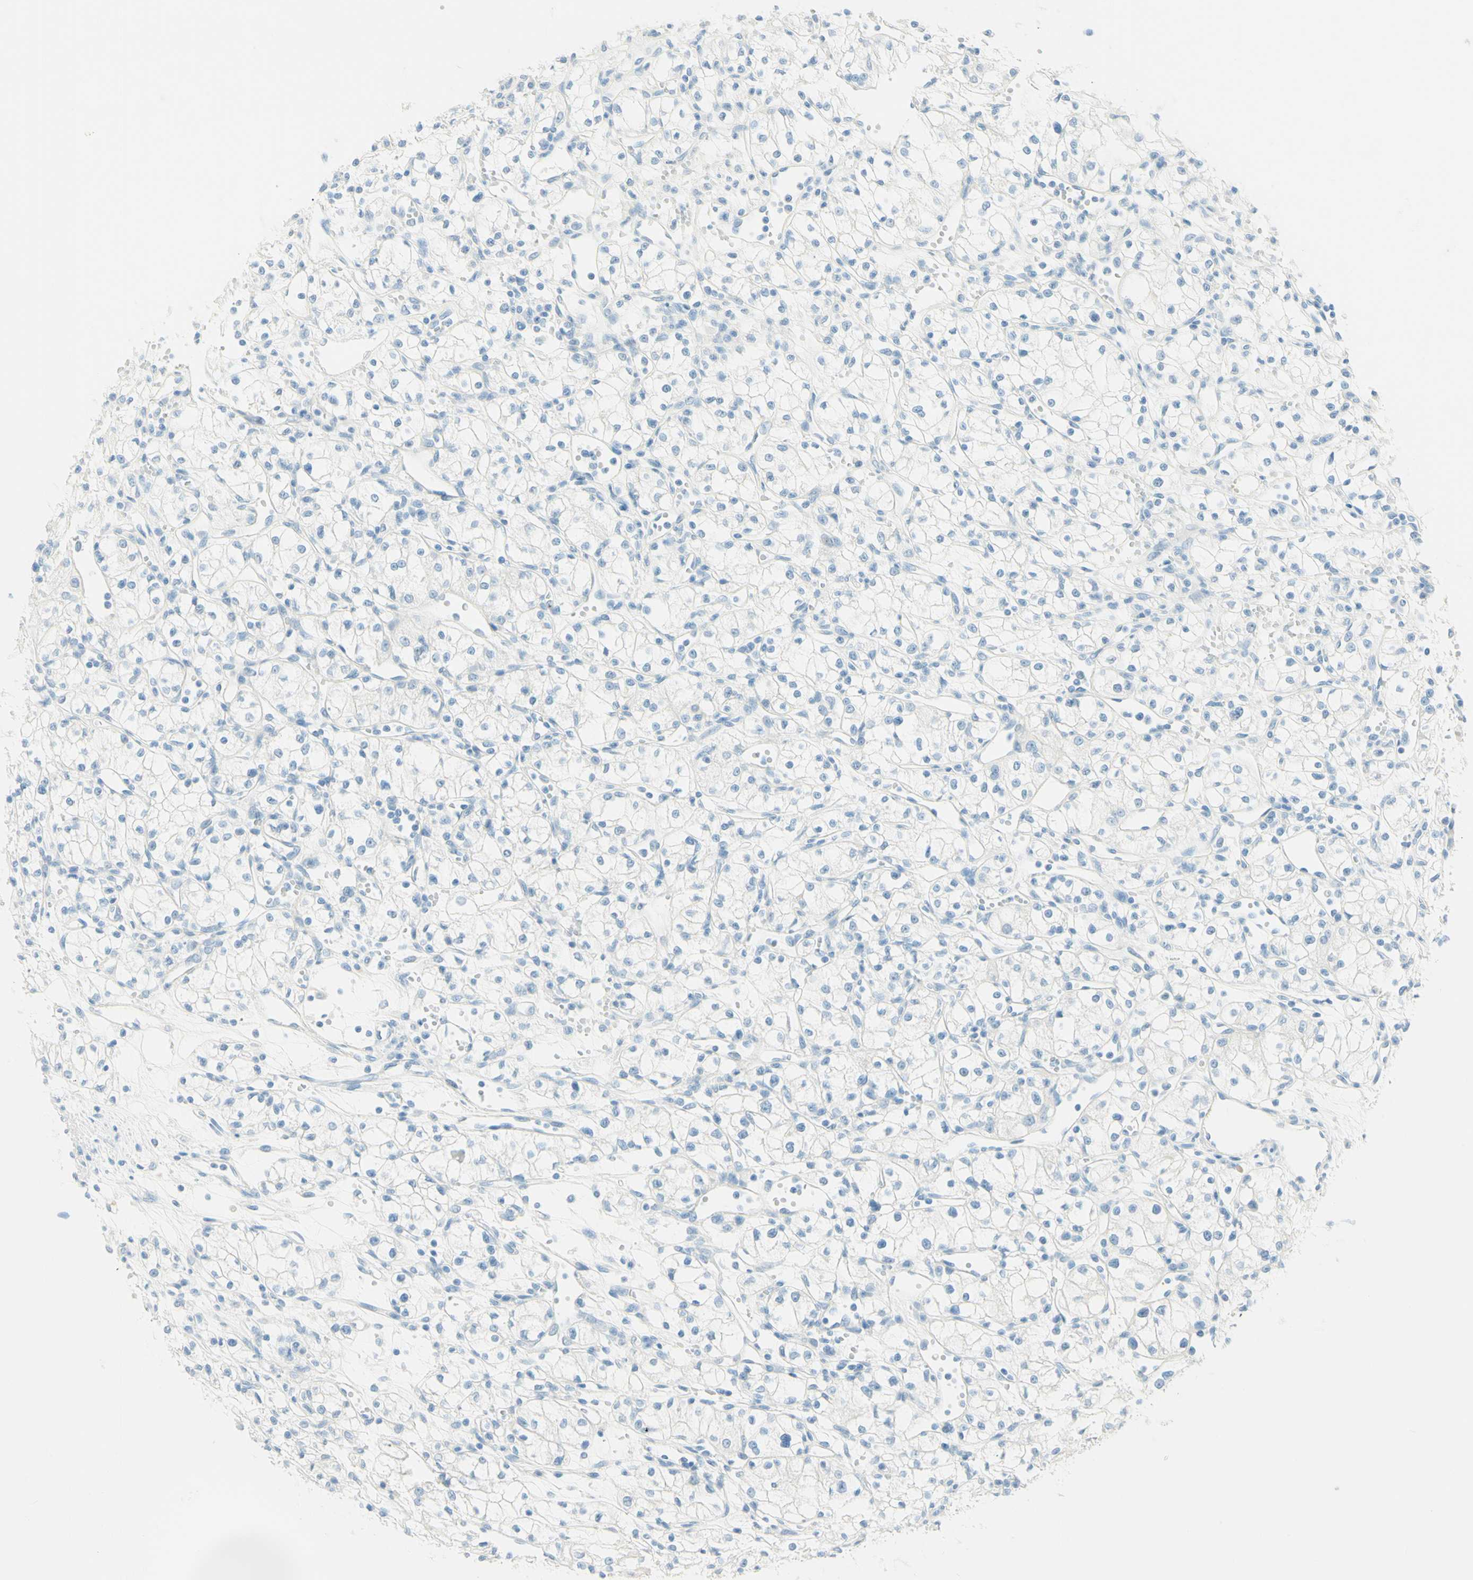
{"staining": {"intensity": "negative", "quantity": "none", "location": "none"}, "tissue": "renal cancer", "cell_type": "Tumor cells", "image_type": "cancer", "snomed": [{"axis": "morphology", "description": "Normal tissue, NOS"}, {"axis": "morphology", "description": "Adenocarcinoma, NOS"}, {"axis": "topography", "description": "Kidney"}], "caption": "Image shows no protein expression in tumor cells of renal adenocarcinoma tissue.", "gene": "TMEM132D", "patient": {"sex": "male", "age": 59}}